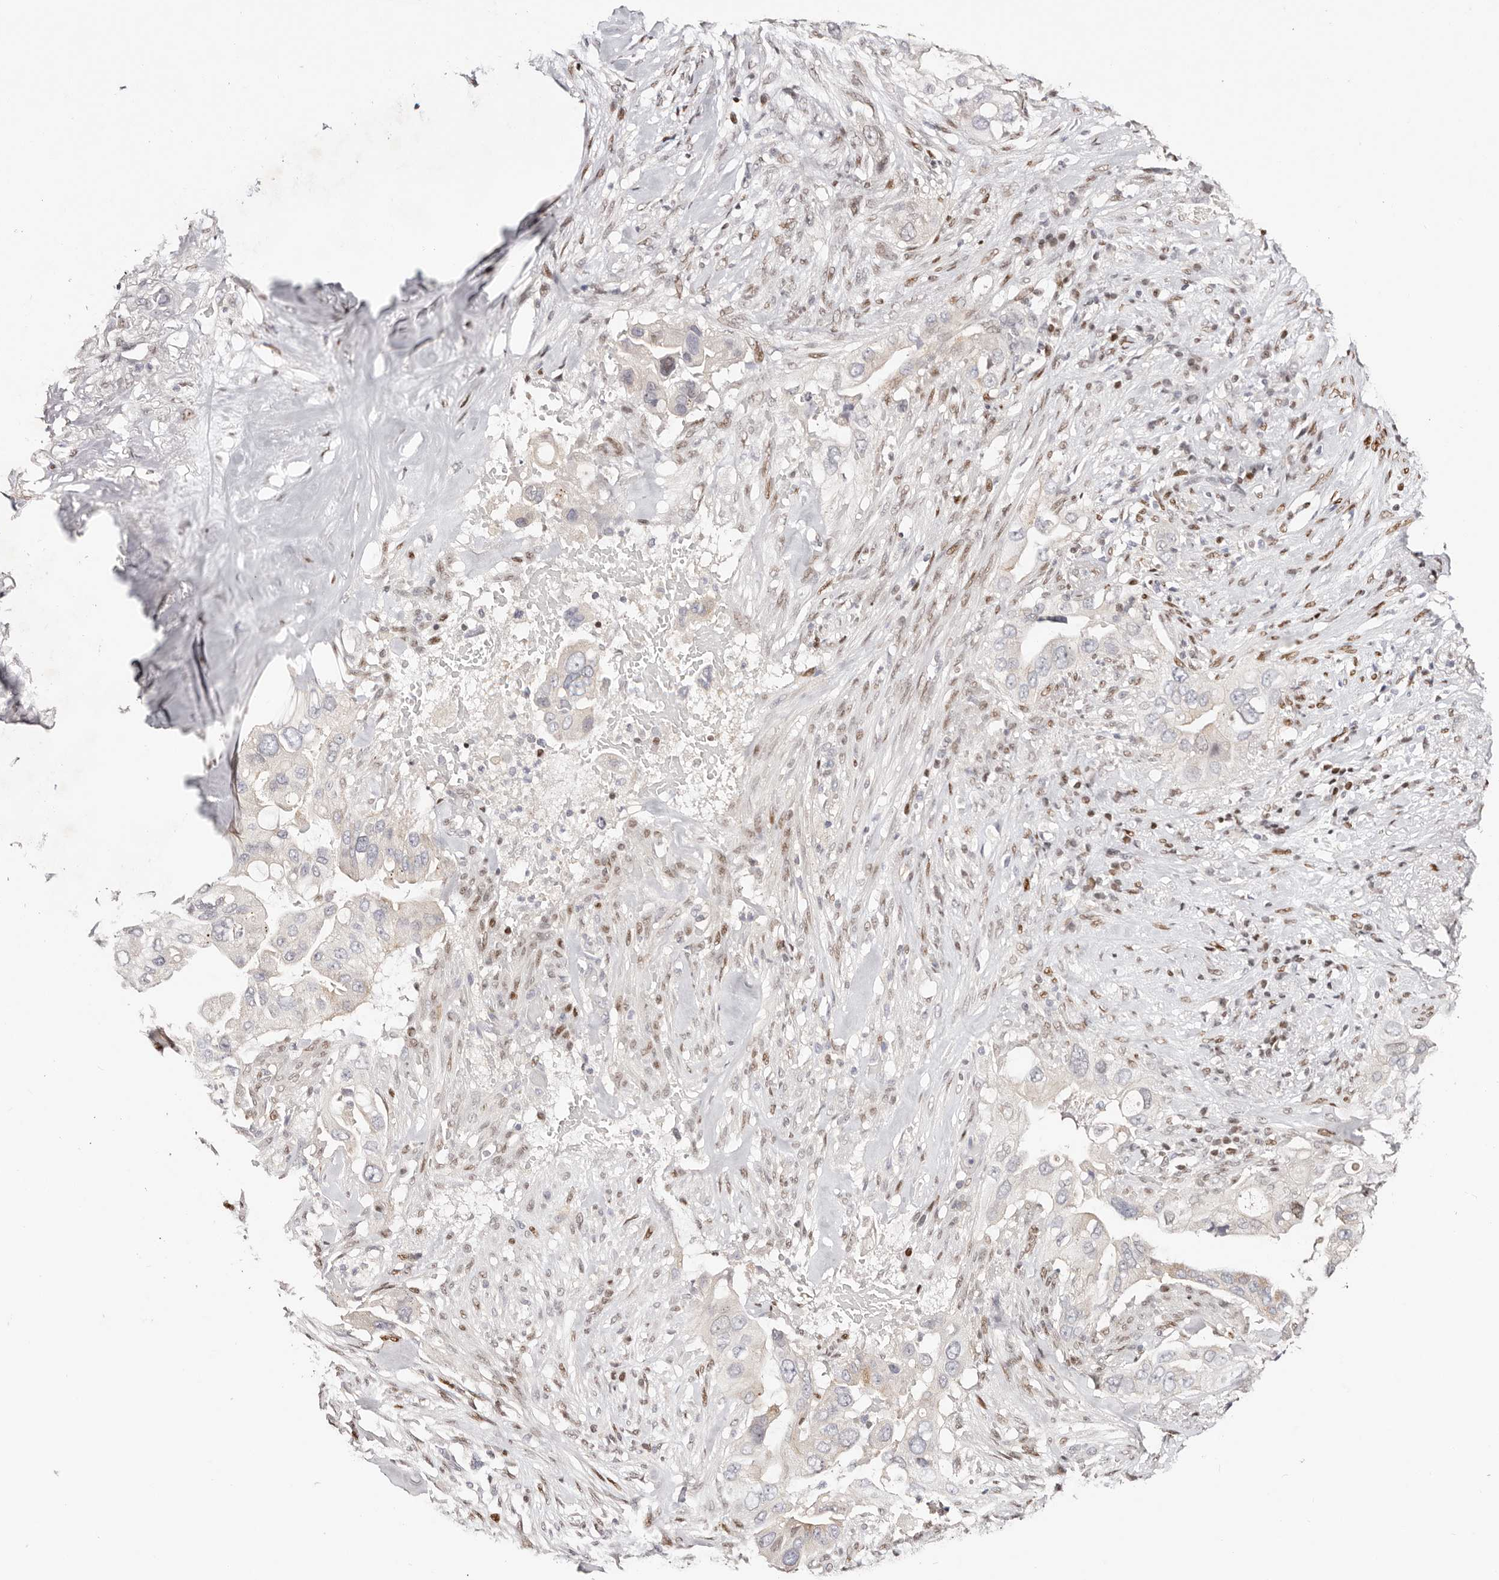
{"staining": {"intensity": "negative", "quantity": "none", "location": "none"}, "tissue": "pancreatic cancer", "cell_type": "Tumor cells", "image_type": "cancer", "snomed": [{"axis": "morphology", "description": "Inflammation, NOS"}, {"axis": "morphology", "description": "Adenocarcinoma, NOS"}, {"axis": "topography", "description": "Pancreas"}], "caption": "Immunohistochemical staining of human pancreatic cancer (adenocarcinoma) displays no significant positivity in tumor cells.", "gene": "IQGAP3", "patient": {"sex": "female", "age": 56}}